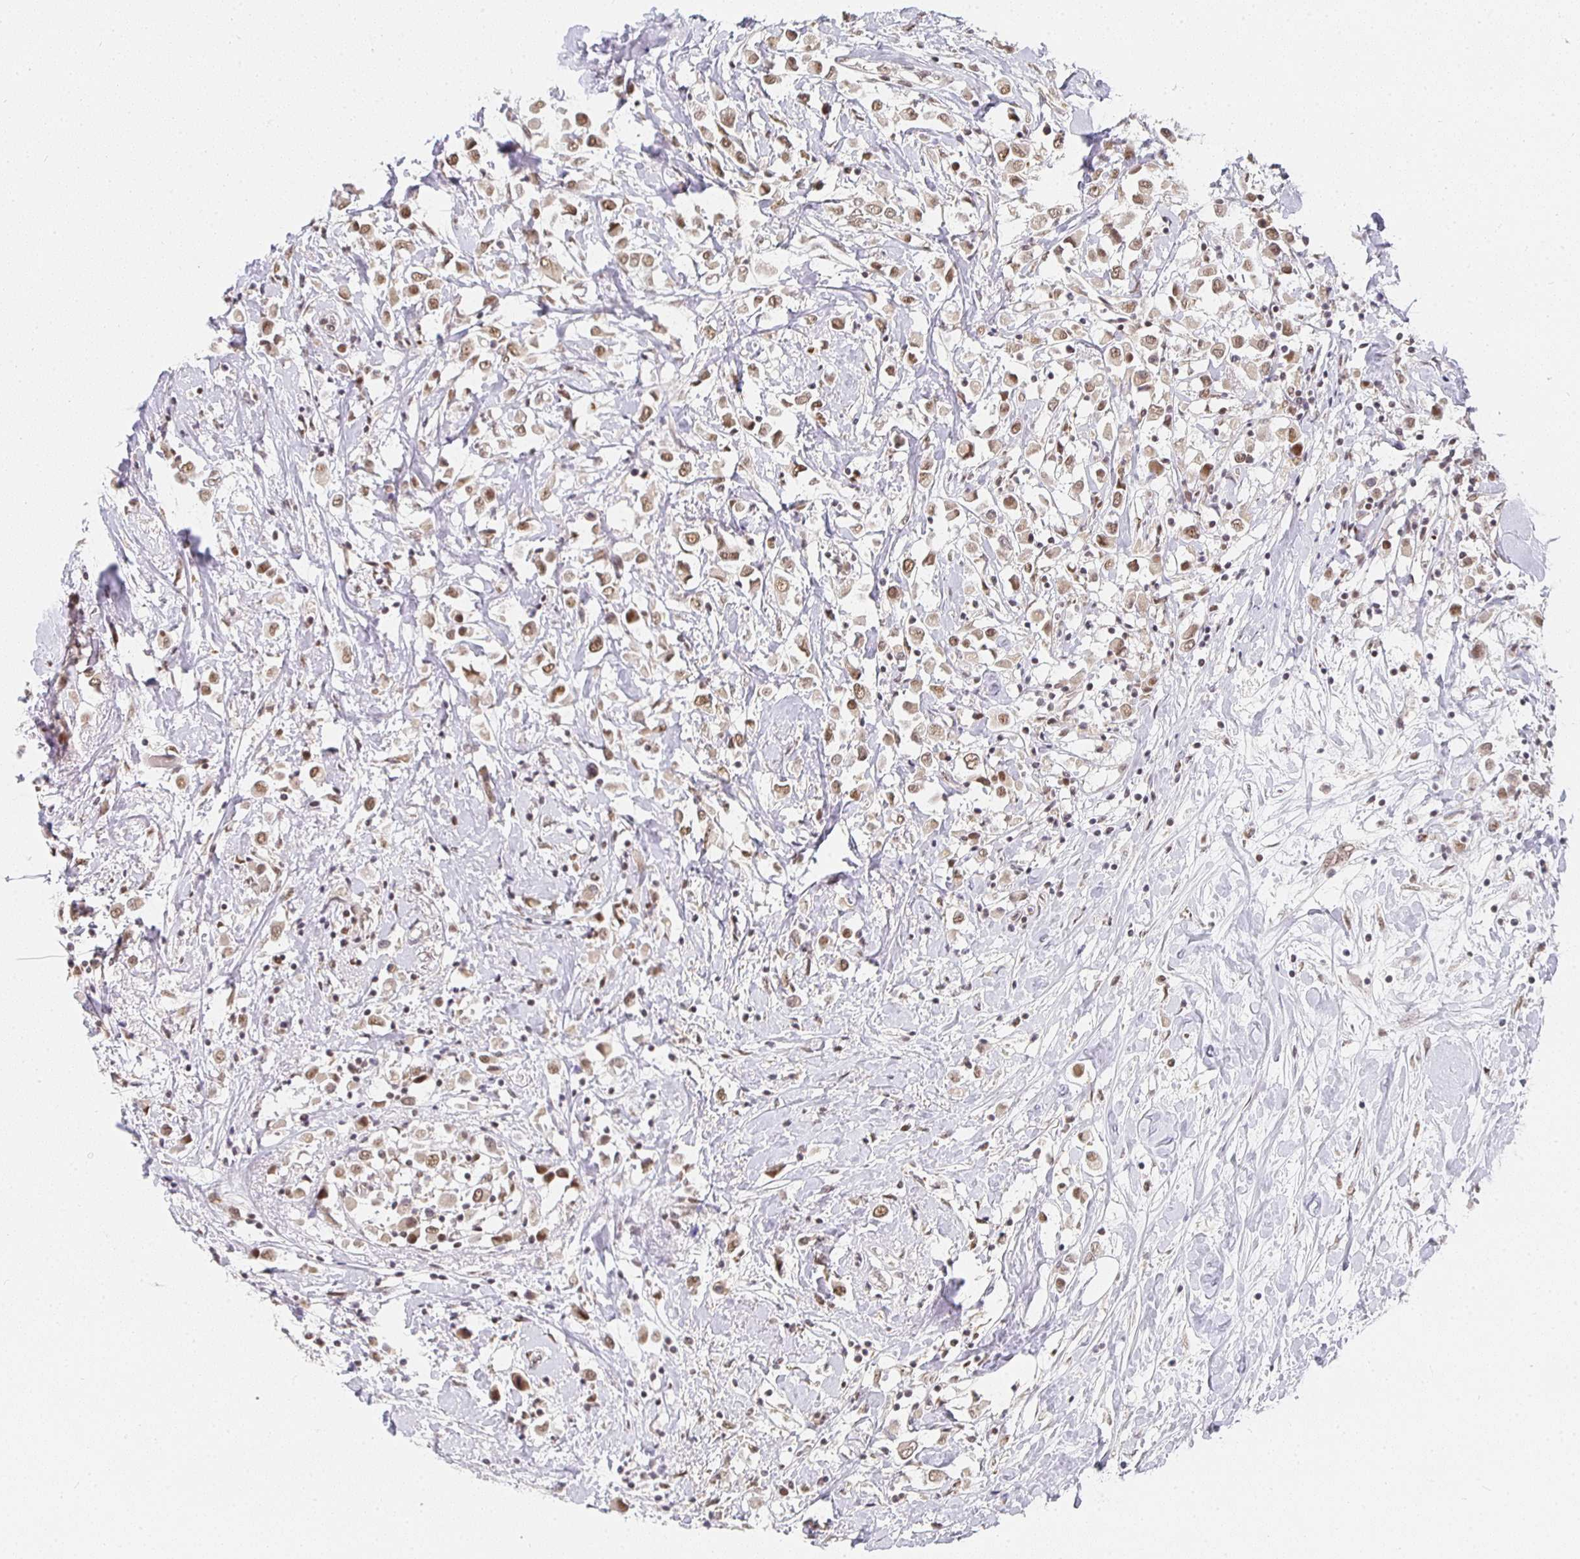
{"staining": {"intensity": "moderate", "quantity": ">75%", "location": "nuclear"}, "tissue": "breast cancer", "cell_type": "Tumor cells", "image_type": "cancer", "snomed": [{"axis": "morphology", "description": "Duct carcinoma"}, {"axis": "topography", "description": "Breast"}], "caption": "High-magnification brightfield microscopy of breast cancer stained with DAB (brown) and counterstained with hematoxylin (blue). tumor cells exhibit moderate nuclear expression is appreciated in about>75% of cells.", "gene": "SMARCA2", "patient": {"sex": "female", "age": 61}}